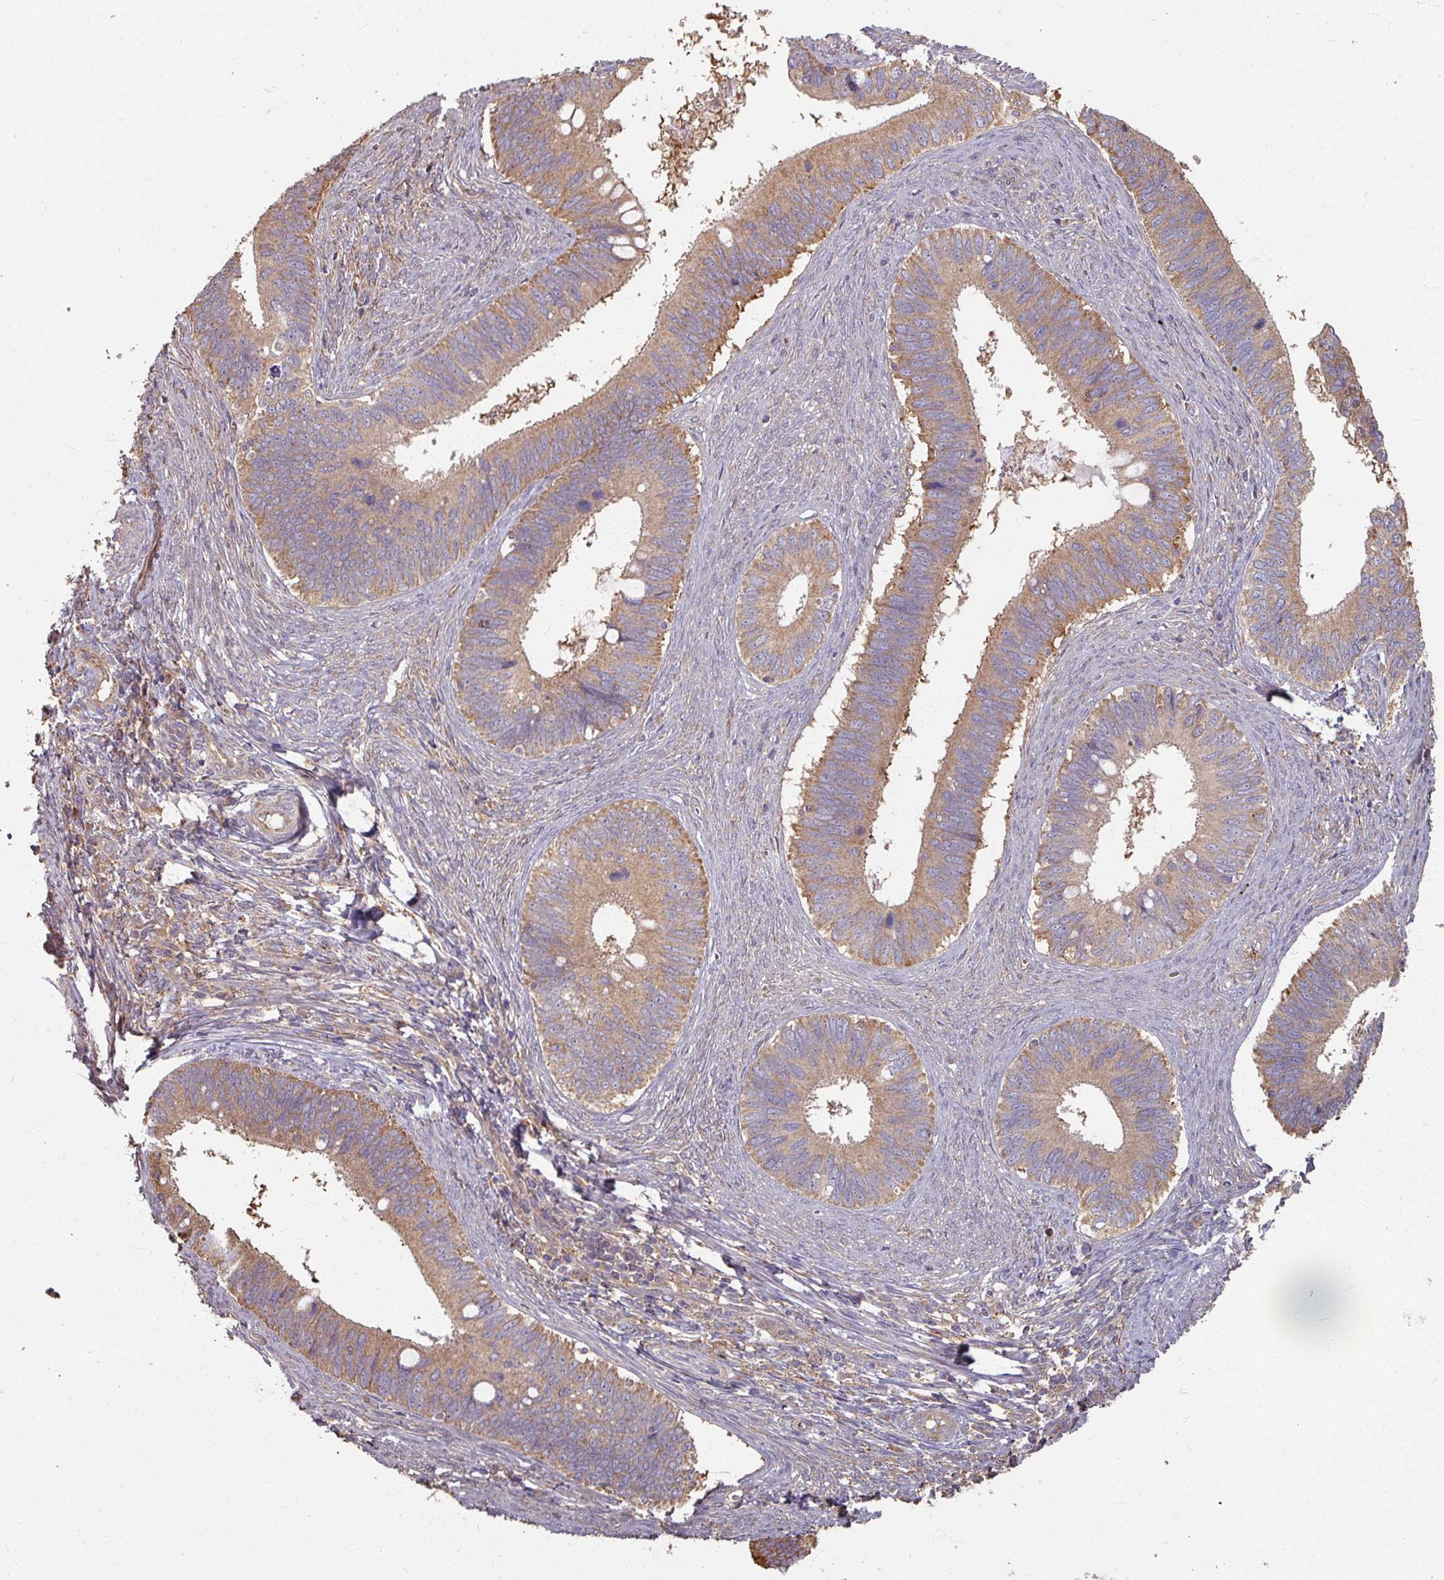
{"staining": {"intensity": "moderate", "quantity": ">75%", "location": "cytoplasmic/membranous"}, "tissue": "cervical cancer", "cell_type": "Tumor cells", "image_type": "cancer", "snomed": [{"axis": "morphology", "description": "Adenocarcinoma, NOS"}, {"axis": "topography", "description": "Cervix"}], "caption": "A brown stain labels moderate cytoplasmic/membranous staining of a protein in human adenocarcinoma (cervical) tumor cells.", "gene": "CCDC68", "patient": {"sex": "female", "age": 42}}